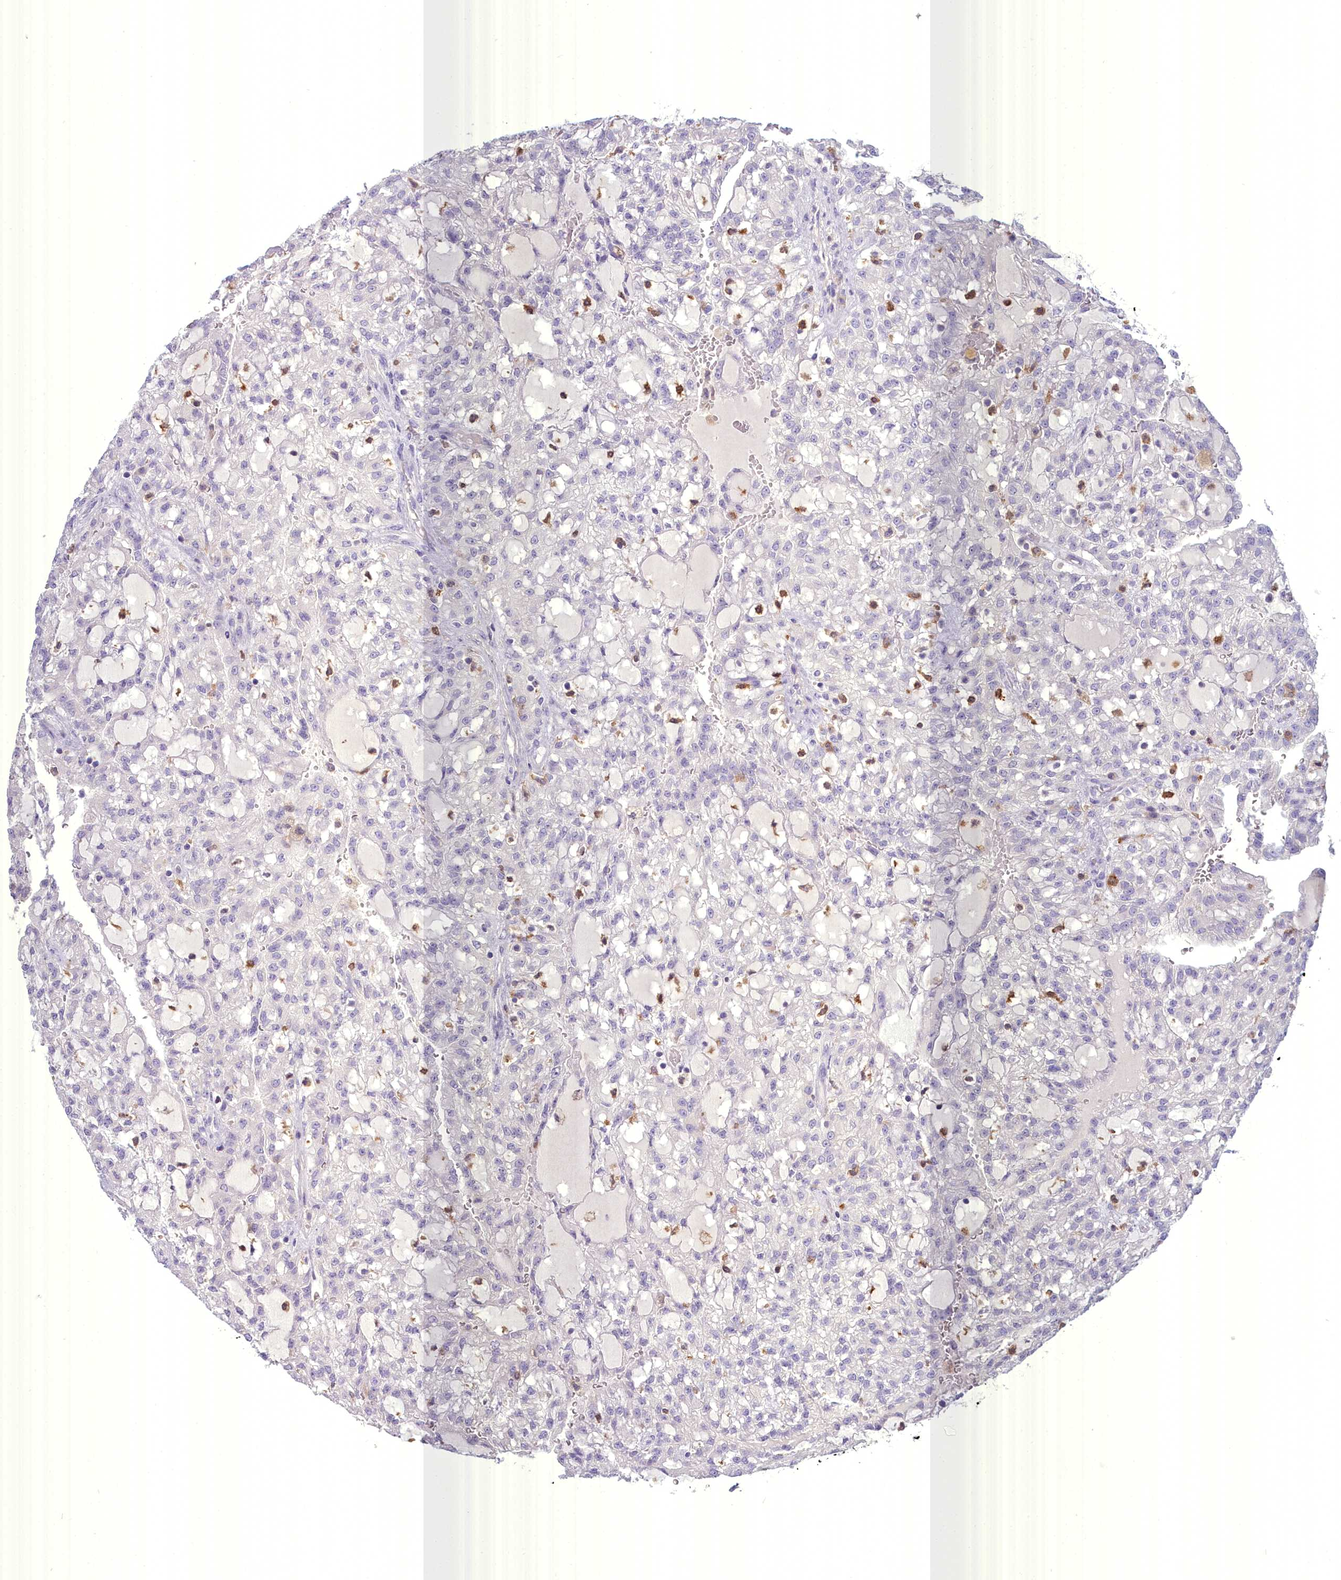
{"staining": {"intensity": "negative", "quantity": "none", "location": "none"}, "tissue": "renal cancer", "cell_type": "Tumor cells", "image_type": "cancer", "snomed": [{"axis": "morphology", "description": "Adenocarcinoma, NOS"}, {"axis": "topography", "description": "Kidney"}], "caption": "DAB (3,3'-diaminobenzidine) immunohistochemical staining of renal cancer (adenocarcinoma) exhibits no significant positivity in tumor cells.", "gene": "BLNK", "patient": {"sex": "male", "age": 63}}